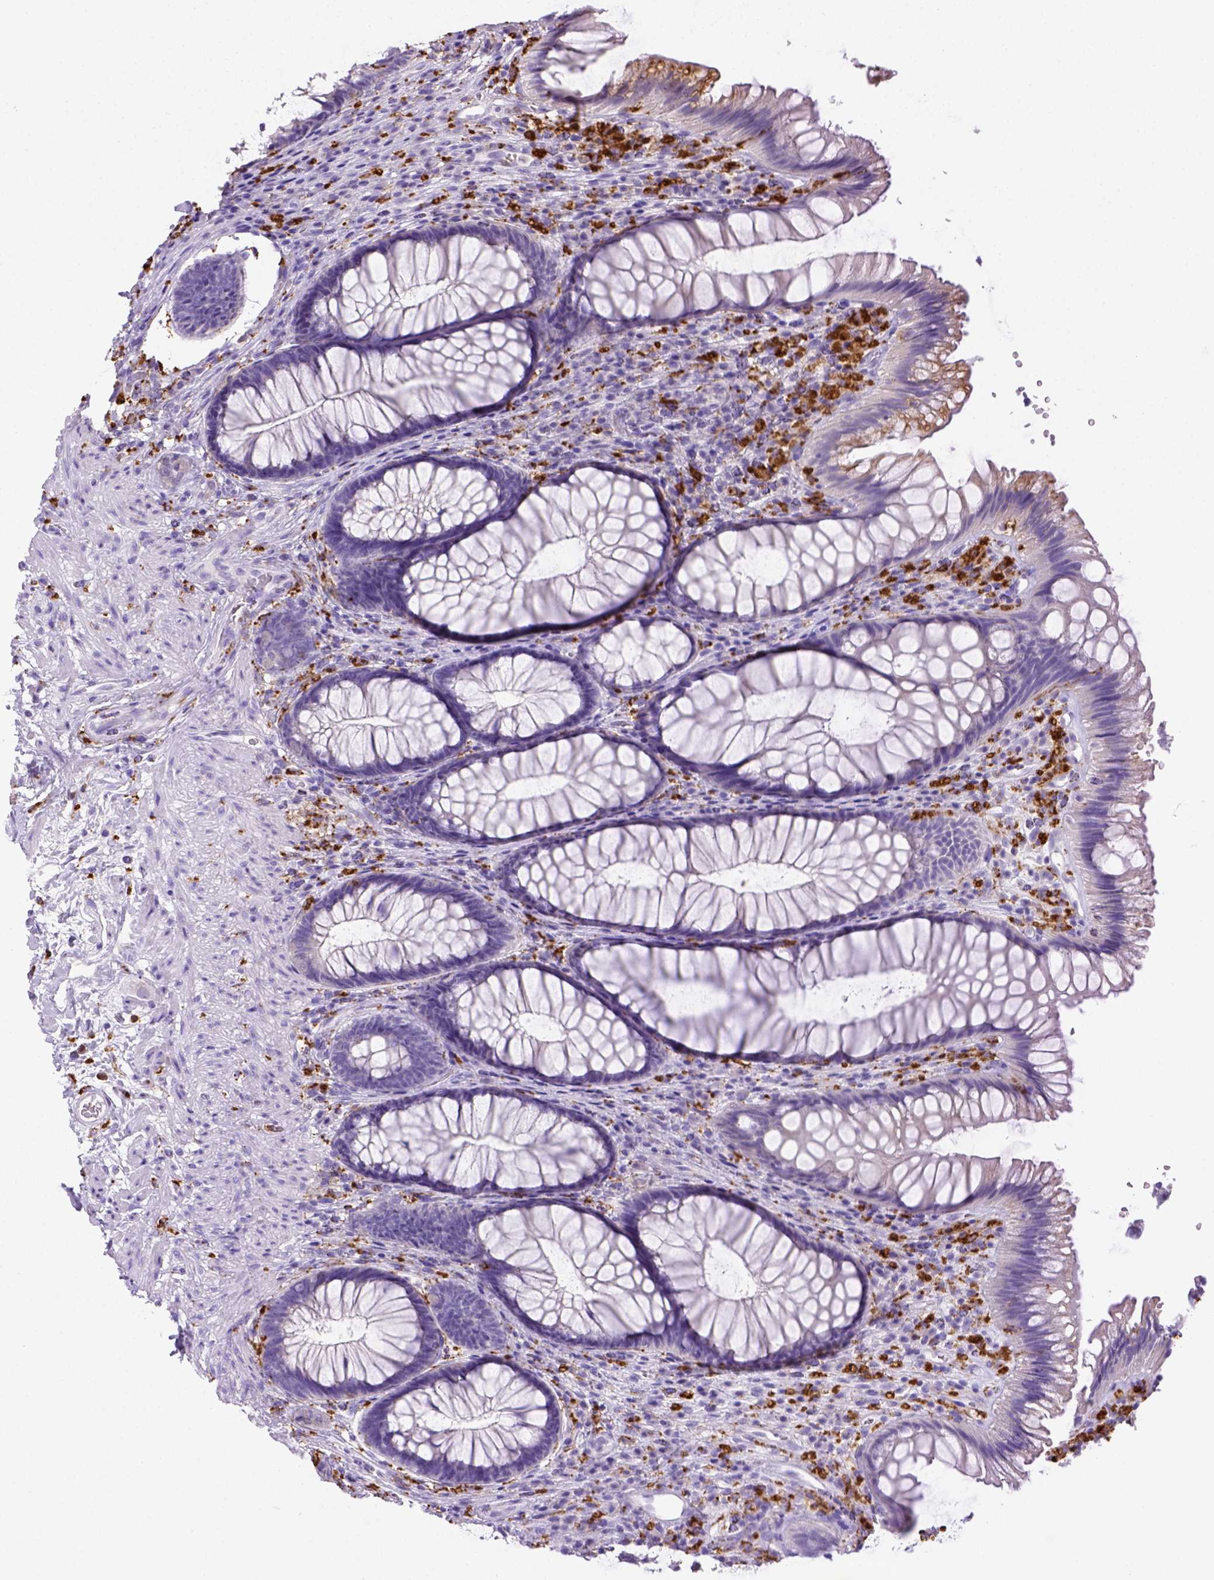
{"staining": {"intensity": "negative", "quantity": "none", "location": "none"}, "tissue": "rectum", "cell_type": "Glandular cells", "image_type": "normal", "snomed": [{"axis": "morphology", "description": "Normal tissue, NOS"}, {"axis": "topography", "description": "Smooth muscle"}, {"axis": "topography", "description": "Rectum"}], "caption": "High power microscopy micrograph of an IHC photomicrograph of unremarkable rectum, revealing no significant expression in glandular cells.", "gene": "CD68", "patient": {"sex": "male", "age": 53}}